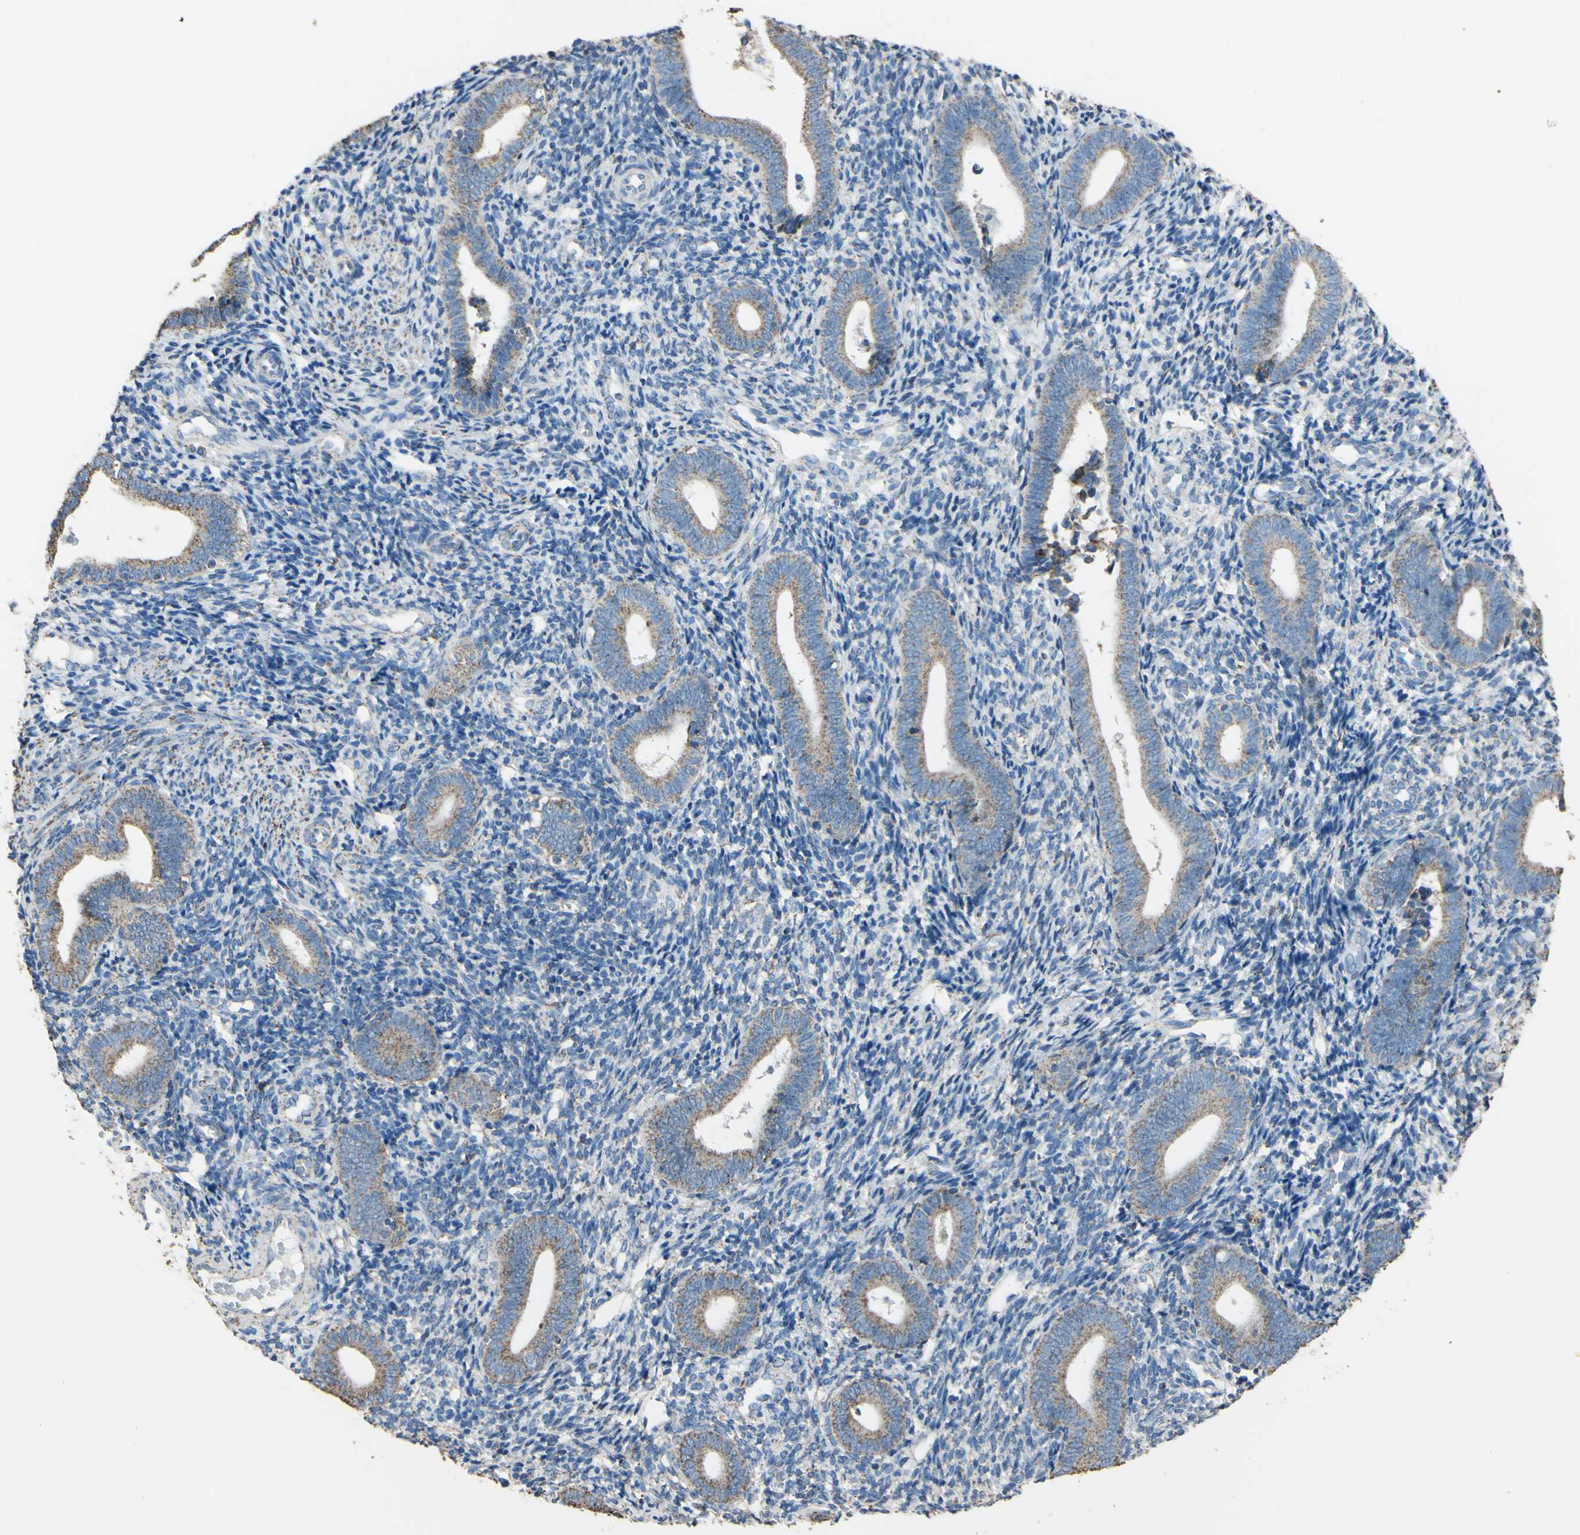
{"staining": {"intensity": "weak", "quantity": "25%-75%", "location": "cytoplasmic/membranous"}, "tissue": "endometrium", "cell_type": "Cells in endometrial stroma", "image_type": "normal", "snomed": [{"axis": "morphology", "description": "Normal tissue, NOS"}, {"axis": "topography", "description": "Uterus"}, {"axis": "topography", "description": "Endometrium"}], "caption": "Endometrium stained for a protein (brown) reveals weak cytoplasmic/membranous positive staining in about 25%-75% of cells in endometrial stroma.", "gene": "CMKLR2", "patient": {"sex": "female", "age": 33}}